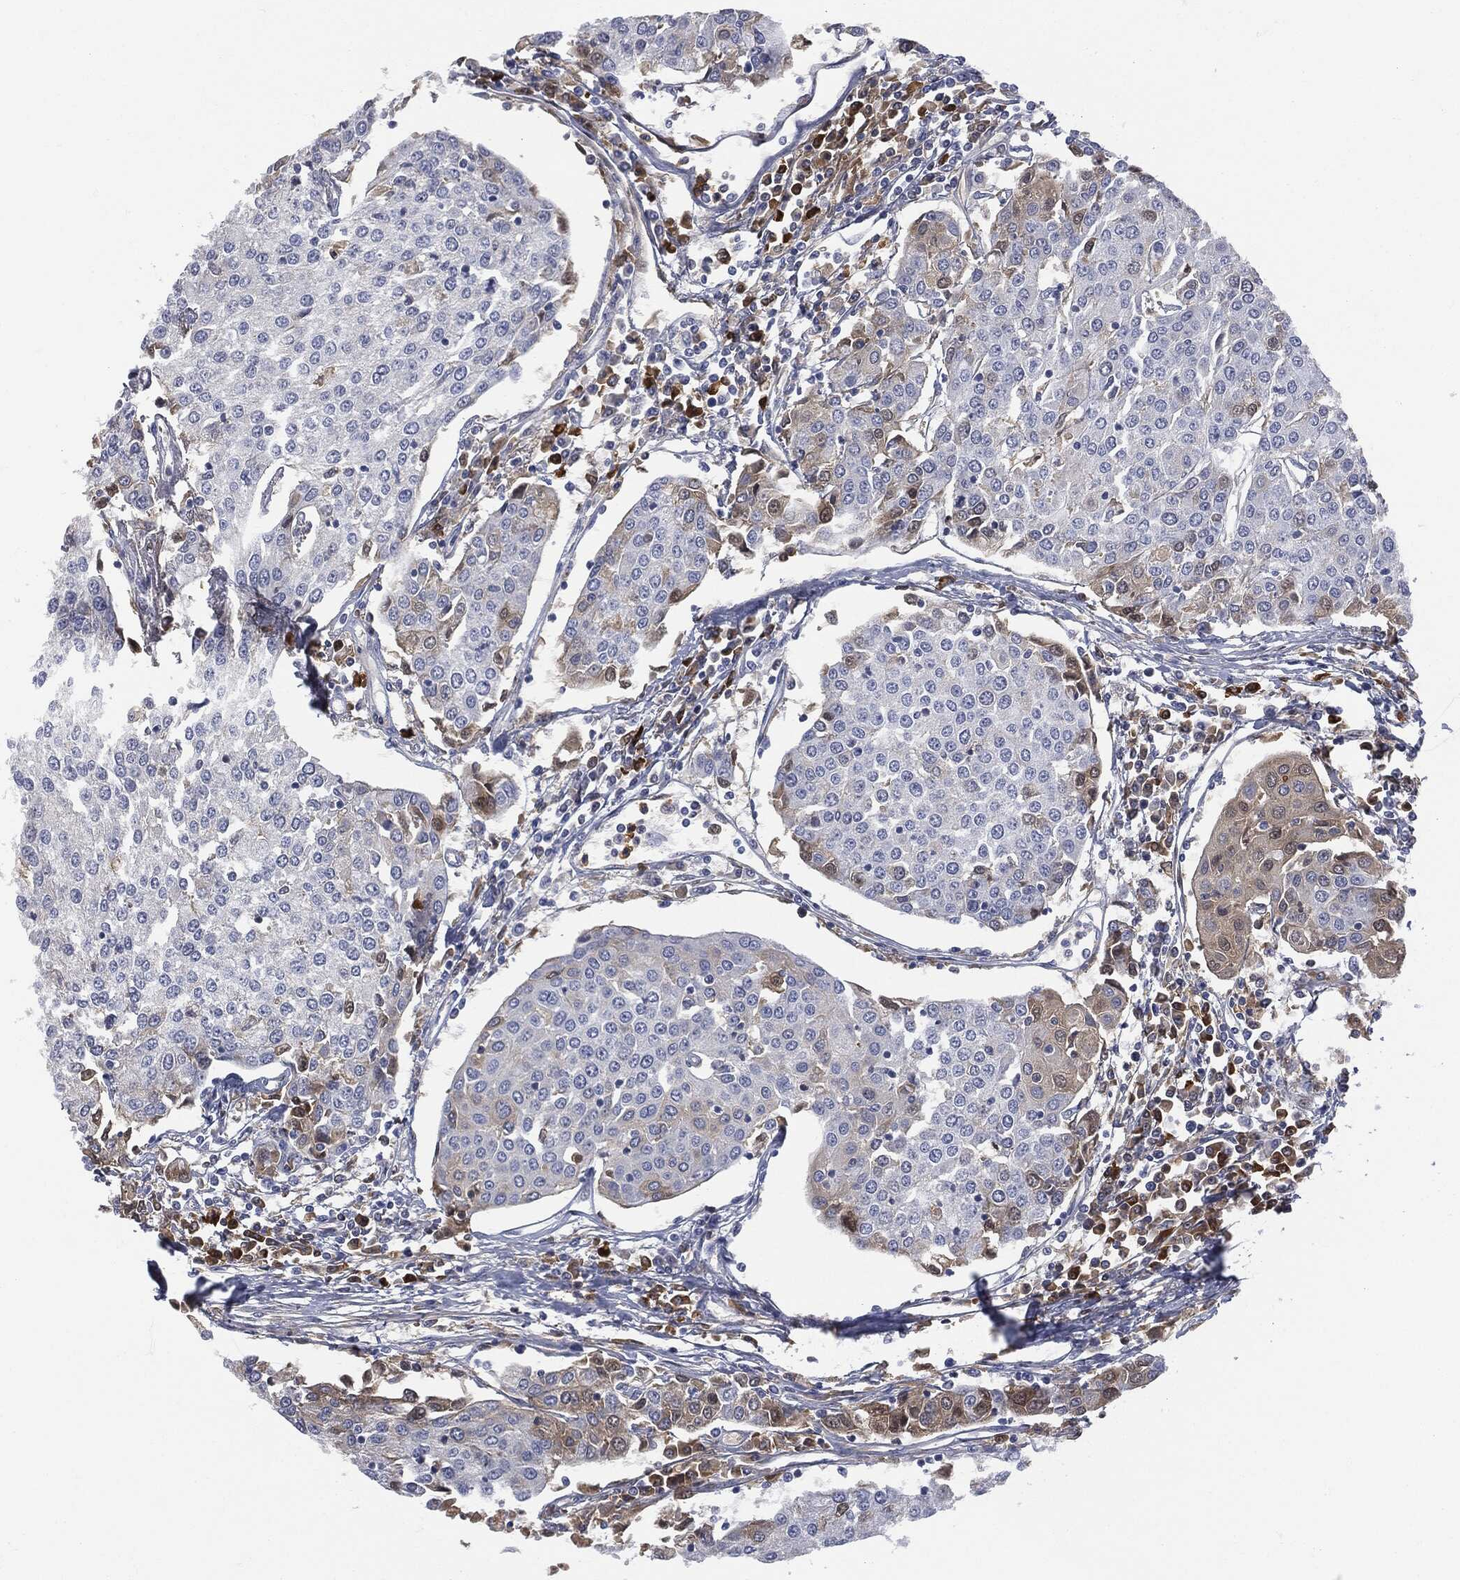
{"staining": {"intensity": "weak", "quantity": "25%-75%", "location": "cytoplasmic/membranous"}, "tissue": "urothelial cancer", "cell_type": "Tumor cells", "image_type": "cancer", "snomed": [{"axis": "morphology", "description": "Urothelial carcinoma, High grade"}, {"axis": "topography", "description": "Urinary bladder"}], "caption": "DAB immunohistochemical staining of human urothelial cancer displays weak cytoplasmic/membranous protein expression in about 25%-75% of tumor cells.", "gene": "BTK", "patient": {"sex": "female", "age": 85}}